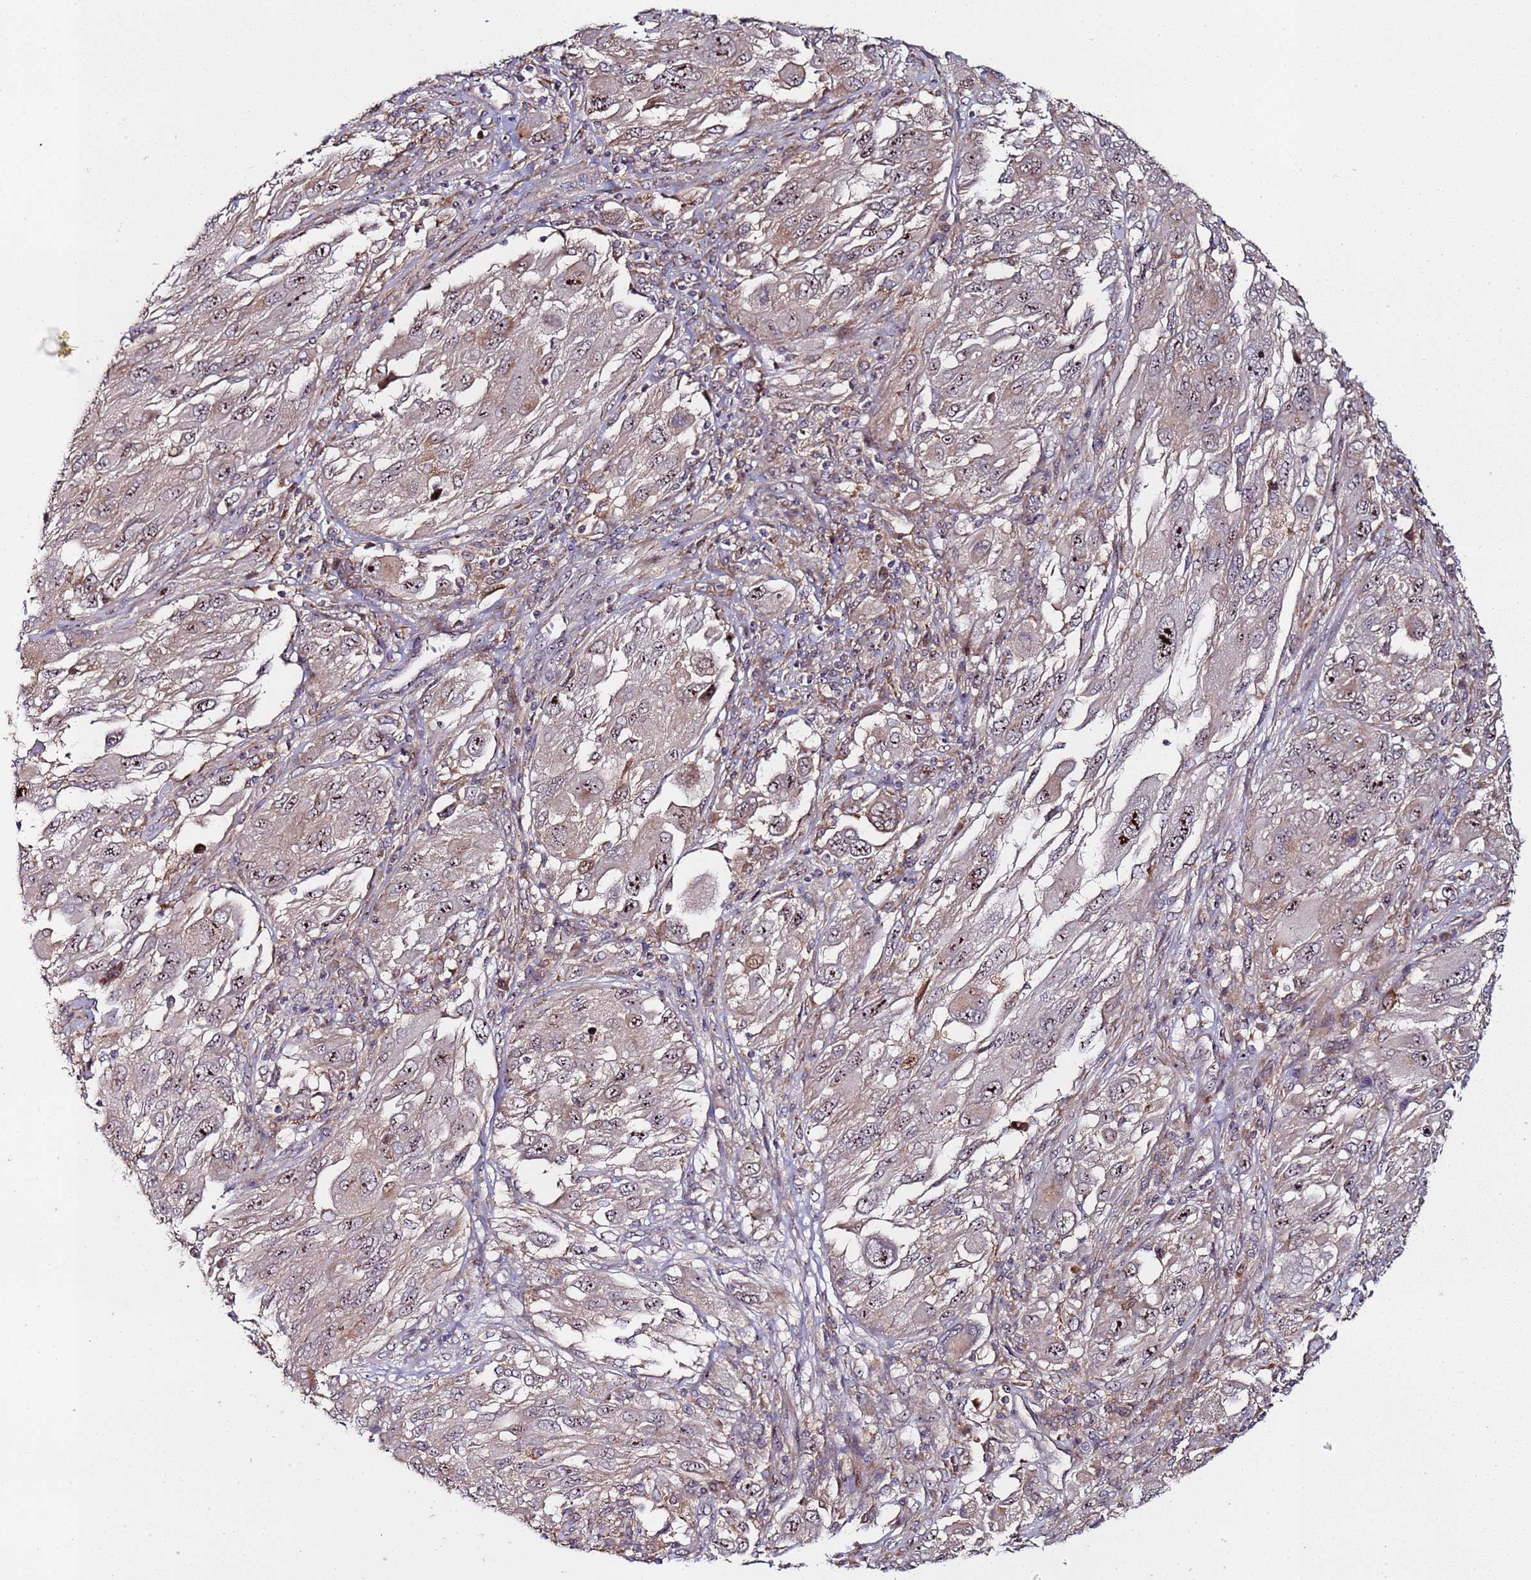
{"staining": {"intensity": "strong", "quantity": "25%-75%", "location": "nuclear"}, "tissue": "melanoma", "cell_type": "Tumor cells", "image_type": "cancer", "snomed": [{"axis": "morphology", "description": "Malignant melanoma, NOS"}, {"axis": "topography", "description": "Skin"}], "caption": "Tumor cells display strong nuclear expression in about 25%-75% of cells in malignant melanoma.", "gene": "KRI1", "patient": {"sex": "female", "age": 91}}